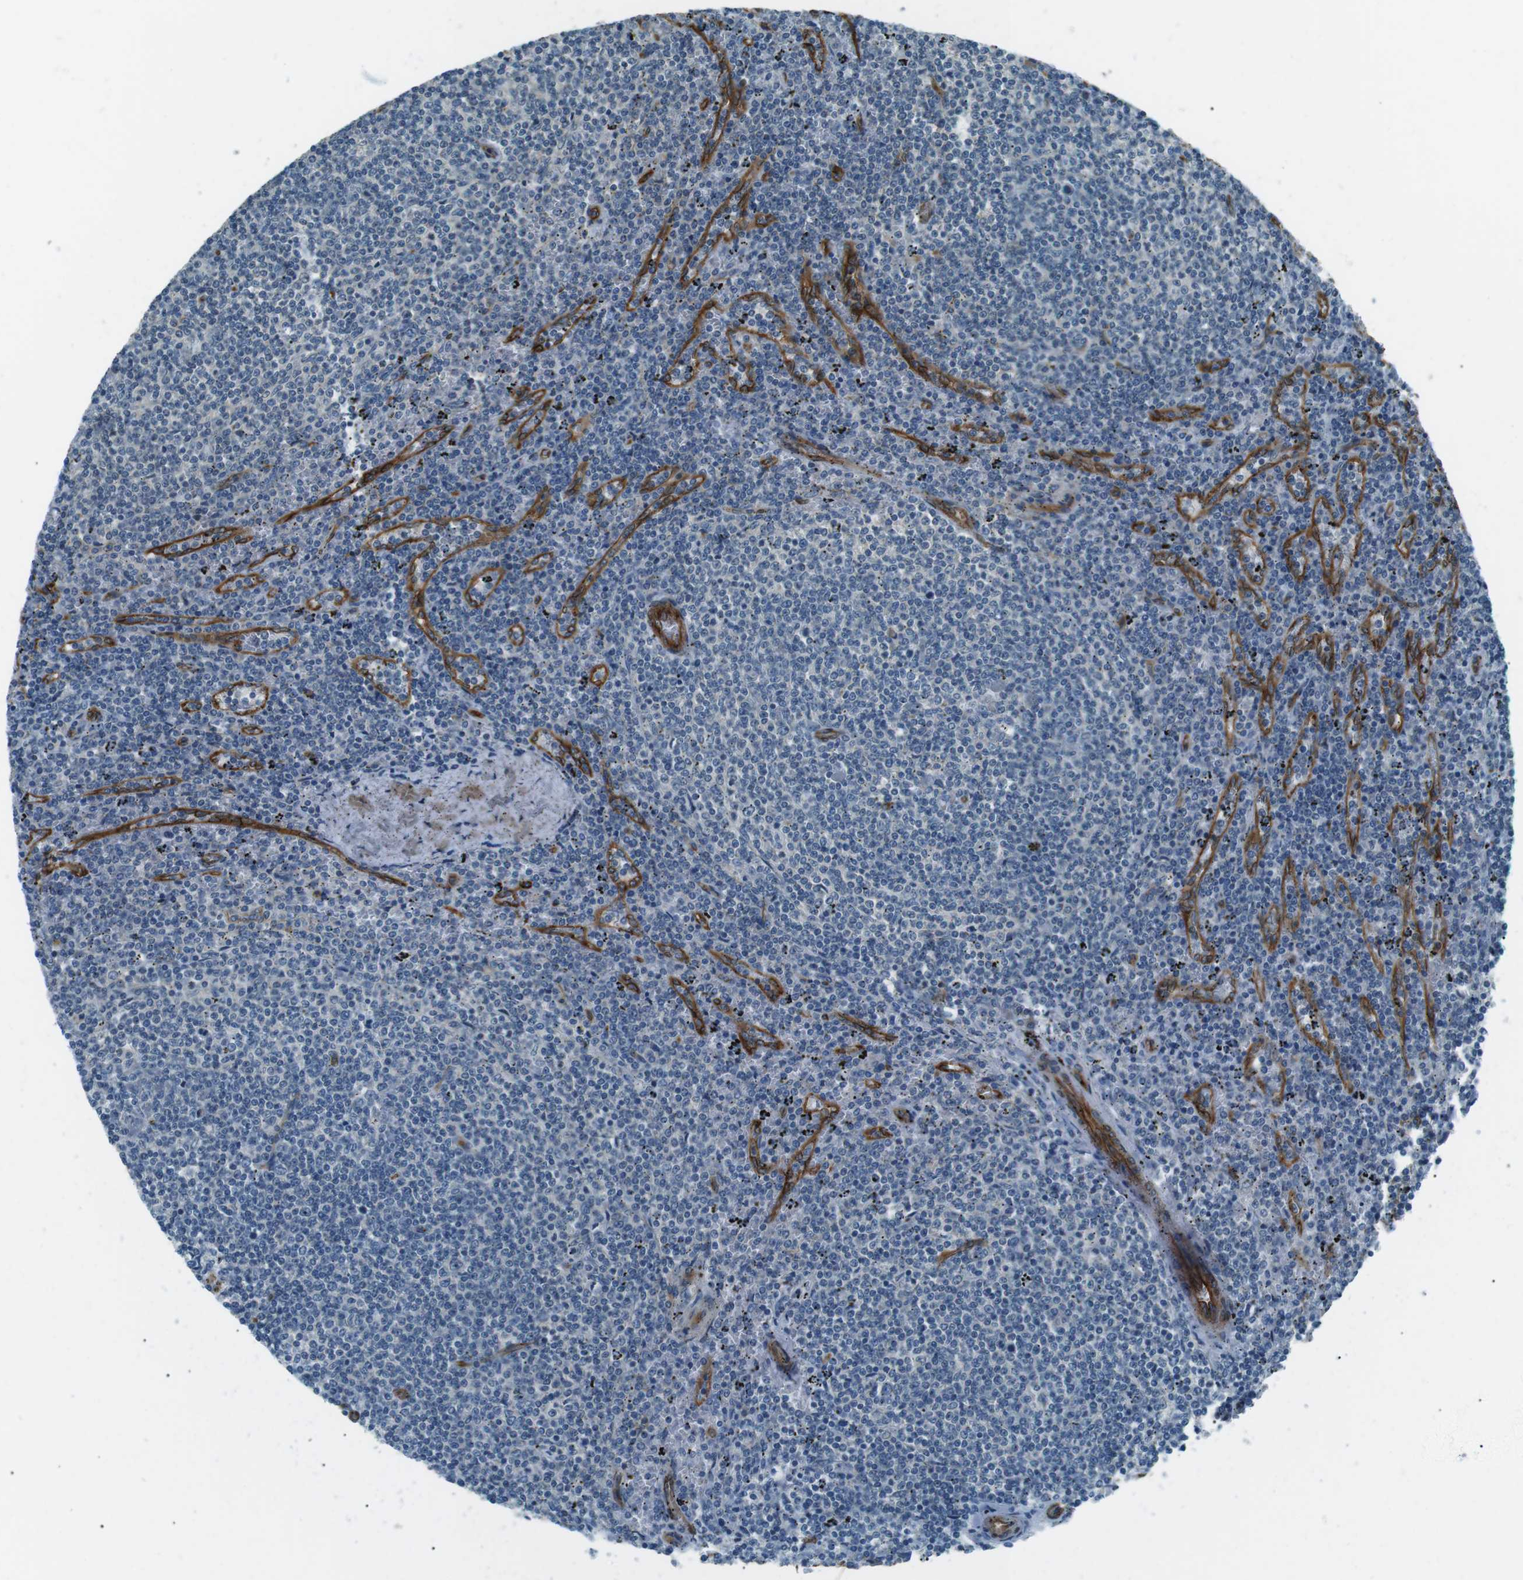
{"staining": {"intensity": "negative", "quantity": "none", "location": "none"}, "tissue": "lymphoma", "cell_type": "Tumor cells", "image_type": "cancer", "snomed": [{"axis": "morphology", "description": "Malignant lymphoma, non-Hodgkin's type, Low grade"}, {"axis": "topography", "description": "Spleen"}], "caption": "Image shows no significant protein expression in tumor cells of malignant lymphoma, non-Hodgkin's type (low-grade).", "gene": "ODR4", "patient": {"sex": "female", "age": 50}}